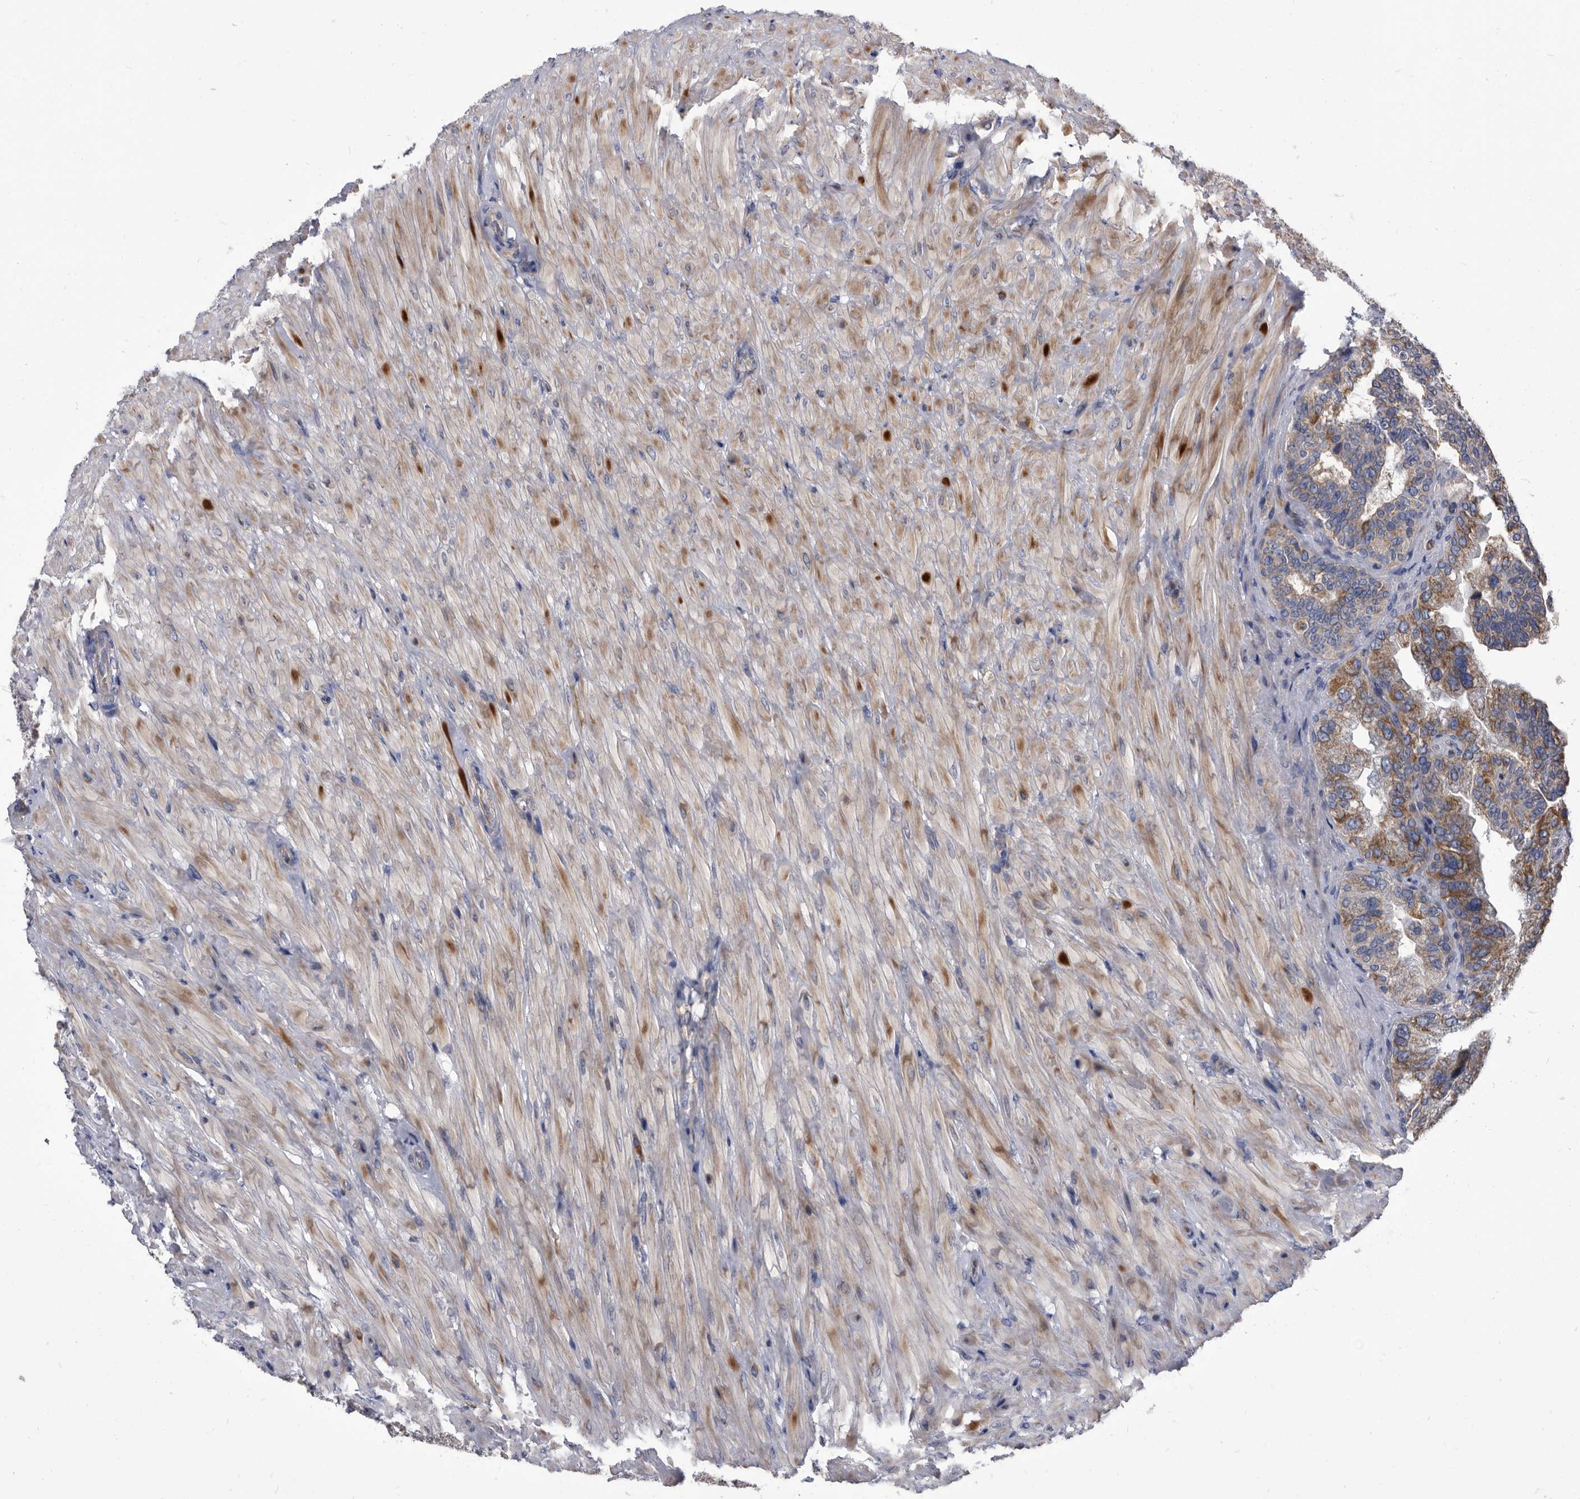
{"staining": {"intensity": "moderate", "quantity": ">75%", "location": "cytoplasmic/membranous"}, "tissue": "seminal vesicle", "cell_type": "Glandular cells", "image_type": "normal", "snomed": [{"axis": "morphology", "description": "Normal tissue, NOS"}, {"axis": "topography", "description": "Seminal veicle"}, {"axis": "topography", "description": "Peripheral nerve tissue"}], "caption": "Brown immunohistochemical staining in benign seminal vesicle displays moderate cytoplasmic/membranous positivity in approximately >75% of glandular cells.", "gene": "DTNBP1", "patient": {"sex": "male", "age": 63}}